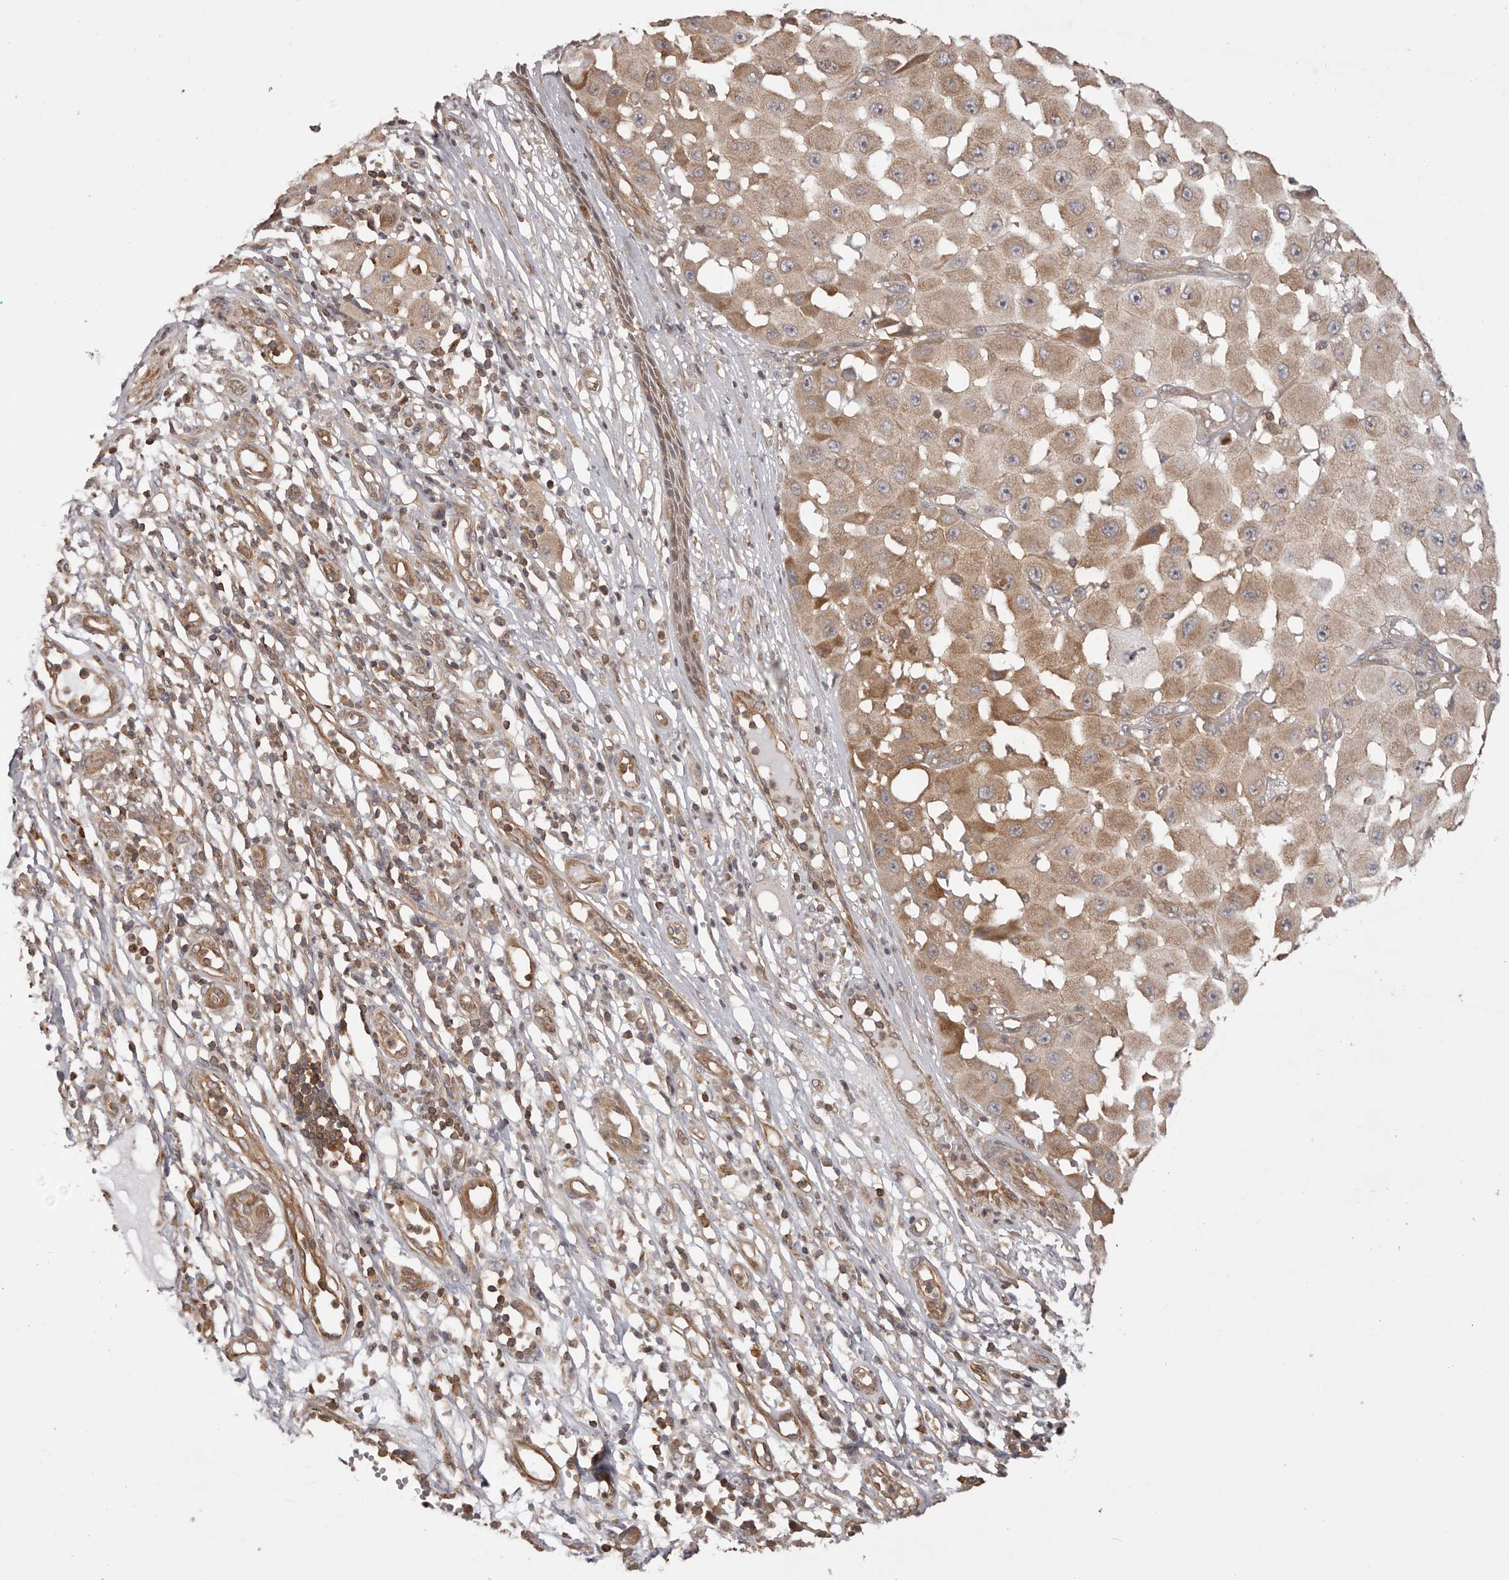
{"staining": {"intensity": "moderate", "quantity": ">75%", "location": "cytoplasmic/membranous"}, "tissue": "melanoma", "cell_type": "Tumor cells", "image_type": "cancer", "snomed": [{"axis": "morphology", "description": "Malignant melanoma, NOS"}, {"axis": "topography", "description": "Skin"}], "caption": "High-magnification brightfield microscopy of melanoma stained with DAB (brown) and counterstained with hematoxylin (blue). tumor cells exhibit moderate cytoplasmic/membranous expression is seen in approximately>75% of cells.", "gene": "NFKBIA", "patient": {"sex": "female", "age": 81}}